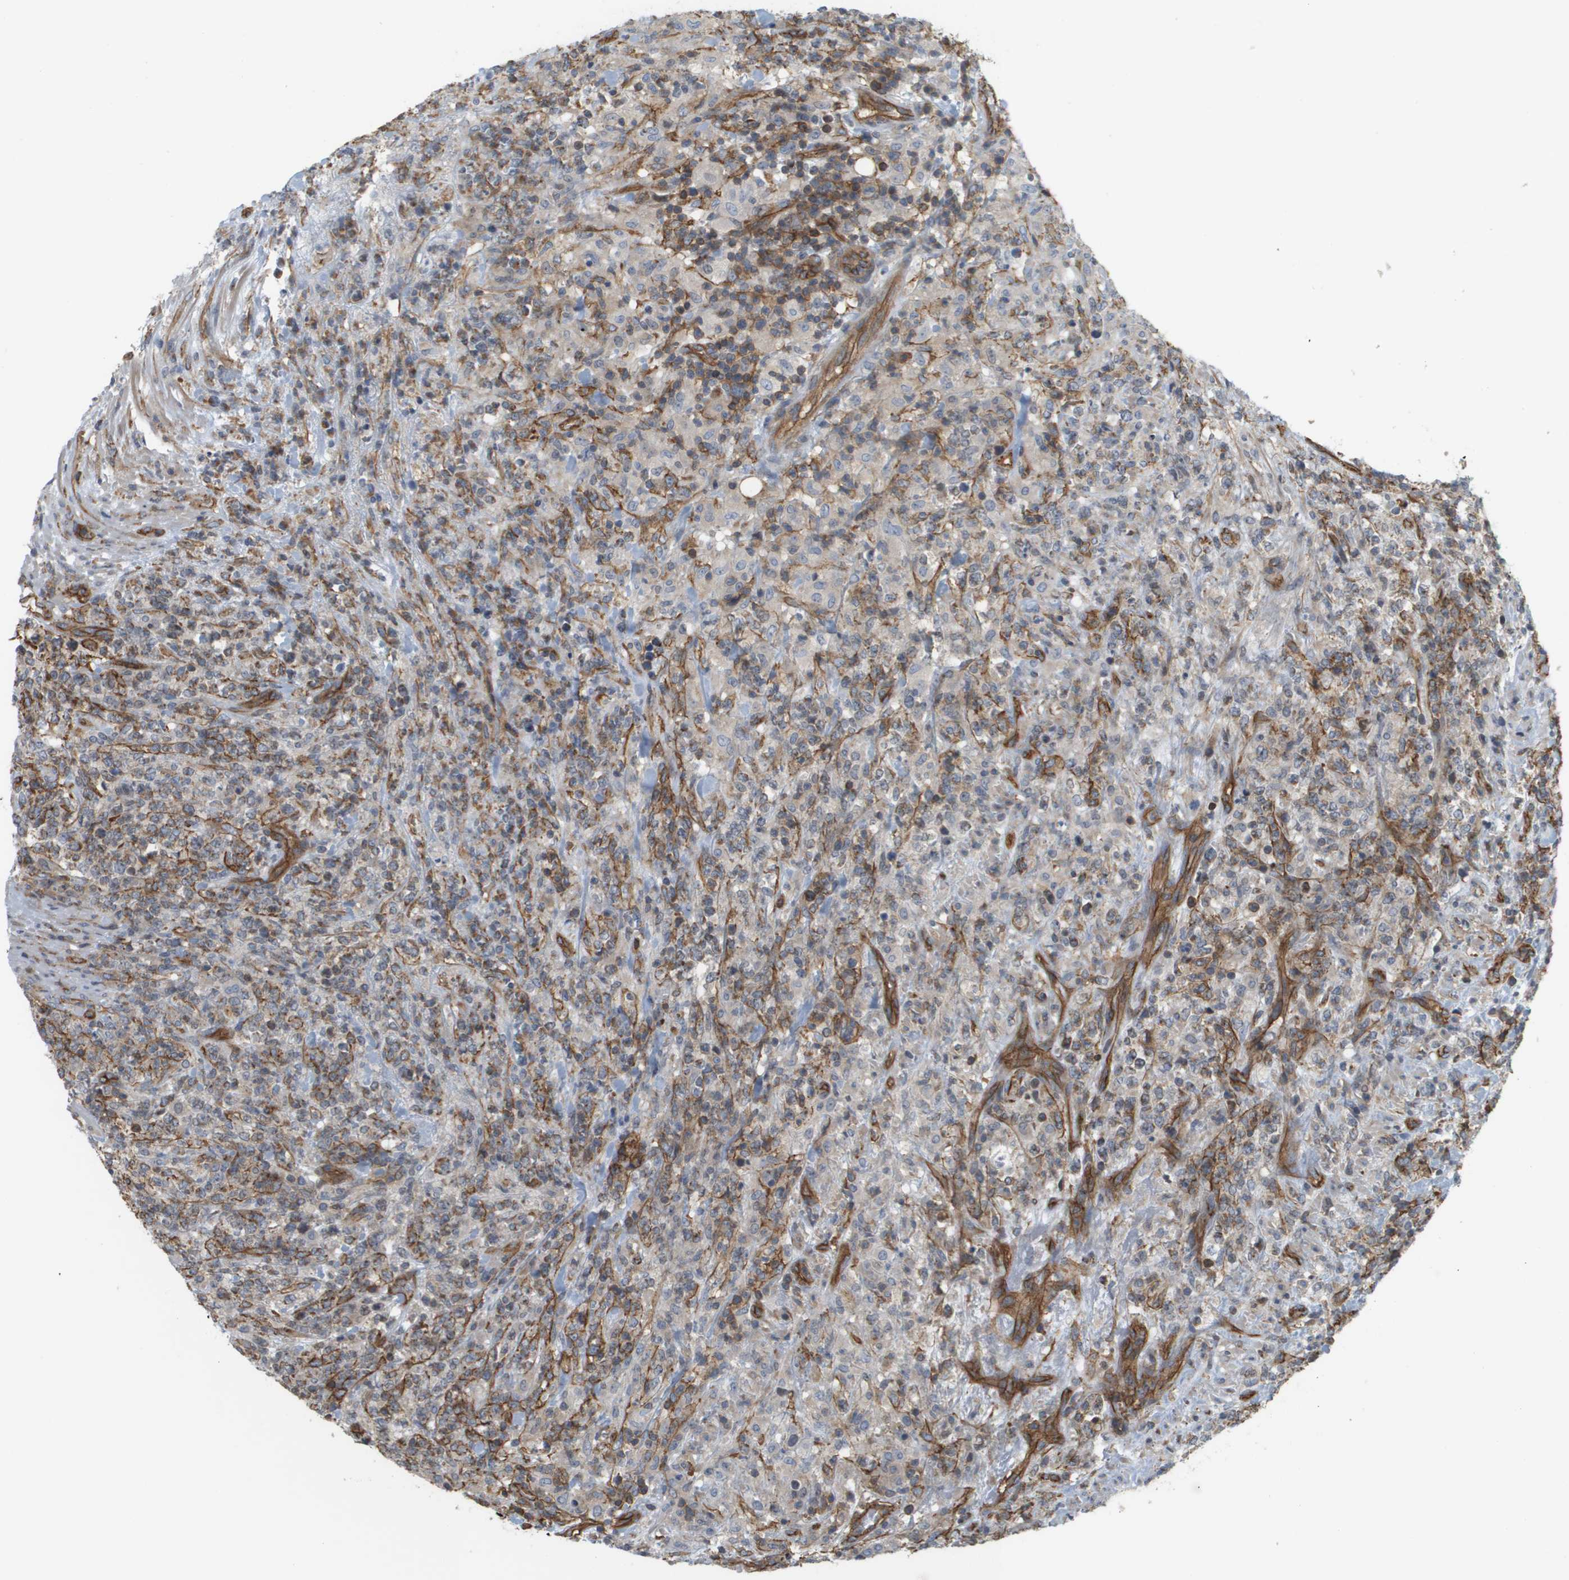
{"staining": {"intensity": "weak", "quantity": "25%-75%", "location": "cytoplasmic/membranous"}, "tissue": "lymphoma", "cell_type": "Tumor cells", "image_type": "cancer", "snomed": [{"axis": "morphology", "description": "Malignant lymphoma, non-Hodgkin's type, High grade"}, {"axis": "topography", "description": "Soft tissue"}], "caption": "Immunohistochemistry (IHC) of lymphoma displays low levels of weak cytoplasmic/membranous expression in about 25%-75% of tumor cells.", "gene": "SGMS2", "patient": {"sex": "male", "age": 18}}